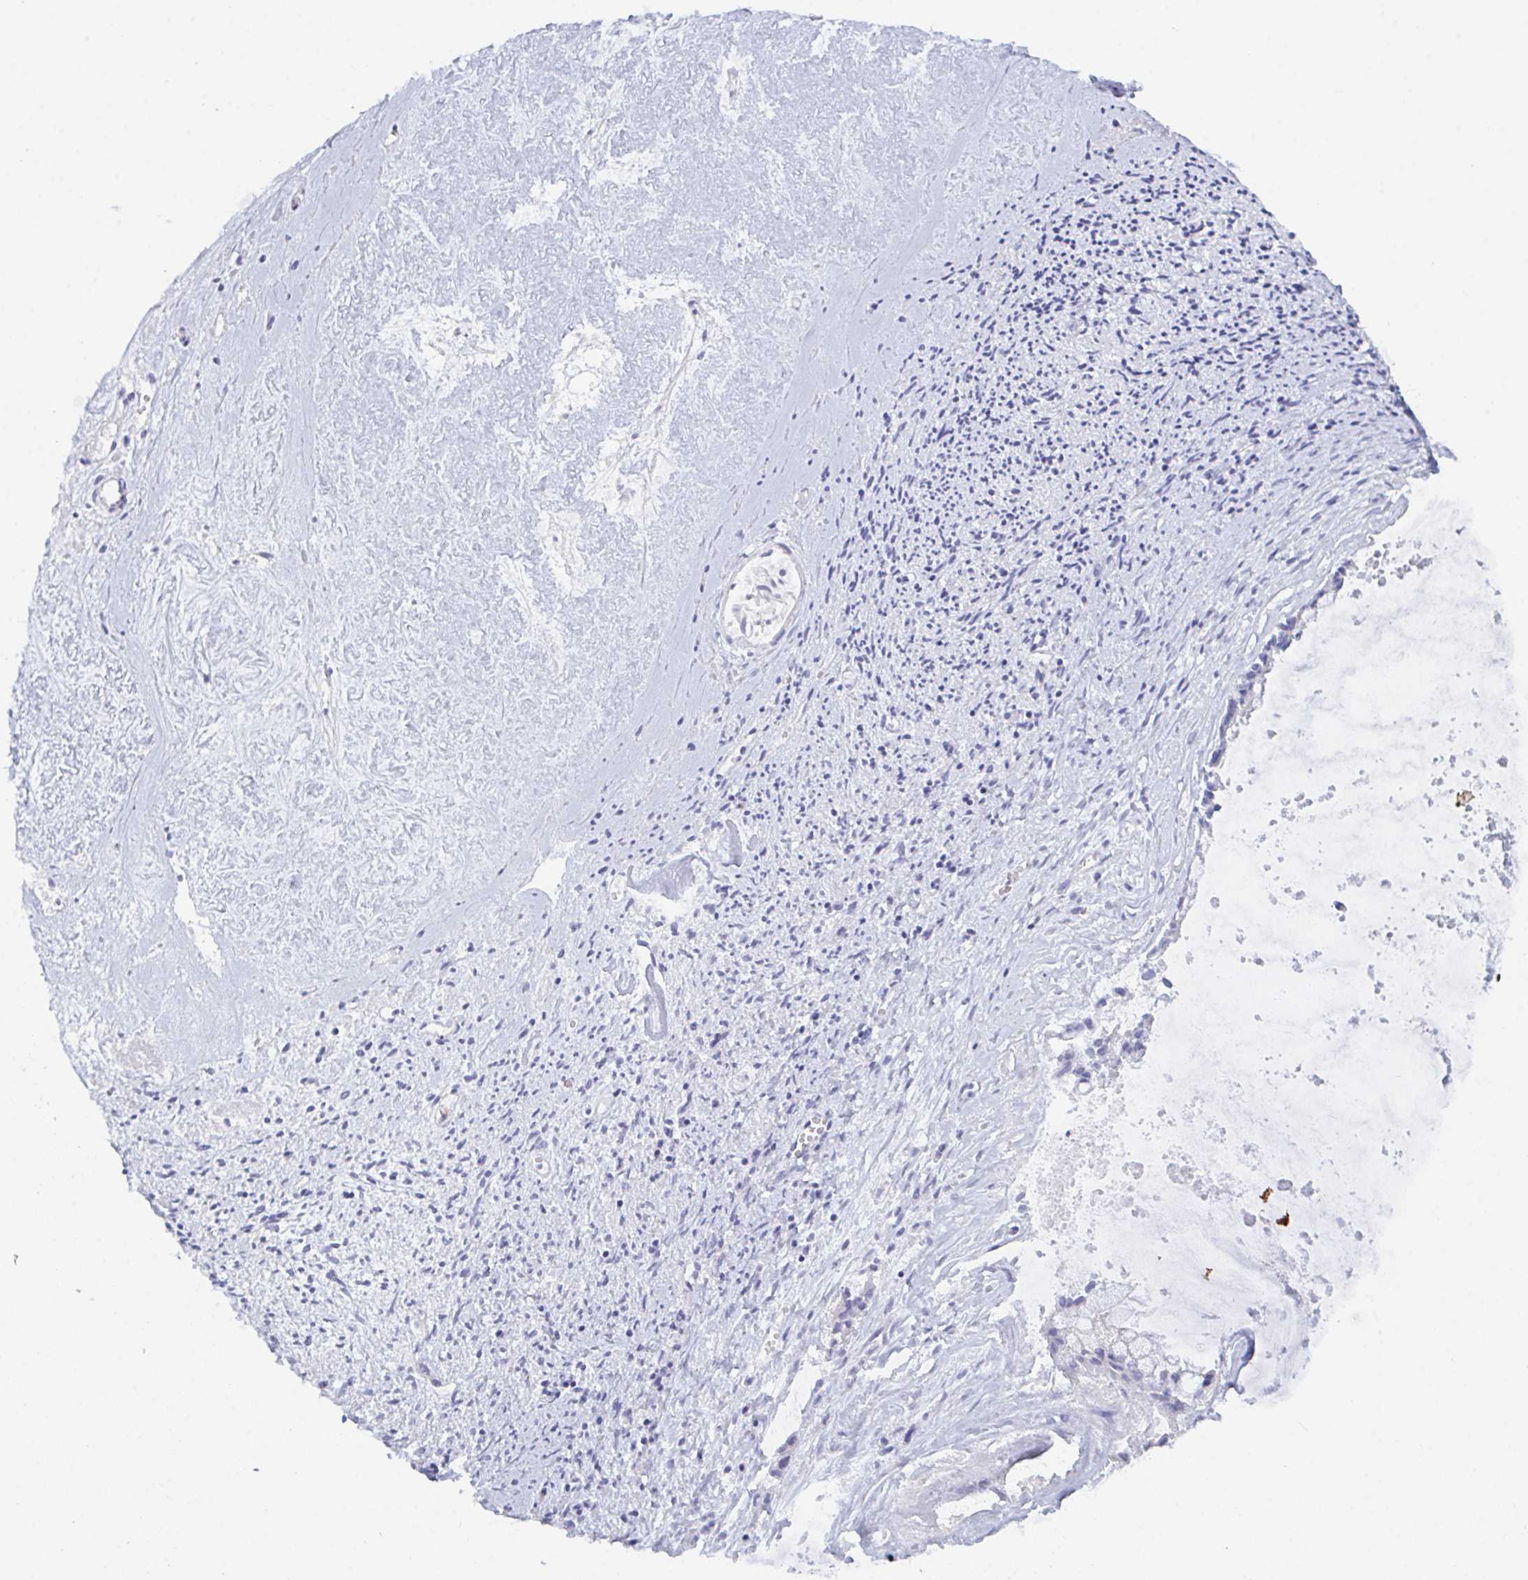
{"staining": {"intensity": "negative", "quantity": "none", "location": "none"}, "tissue": "ovarian cancer", "cell_type": "Tumor cells", "image_type": "cancer", "snomed": [{"axis": "morphology", "description": "Cystadenocarcinoma, mucinous, NOS"}, {"axis": "topography", "description": "Ovary"}], "caption": "Immunohistochemistry (IHC) micrograph of ovarian cancer stained for a protein (brown), which demonstrates no expression in tumor cells.", "gene": "CEP170B", "patient": {"sex": "female", "age": 90}}